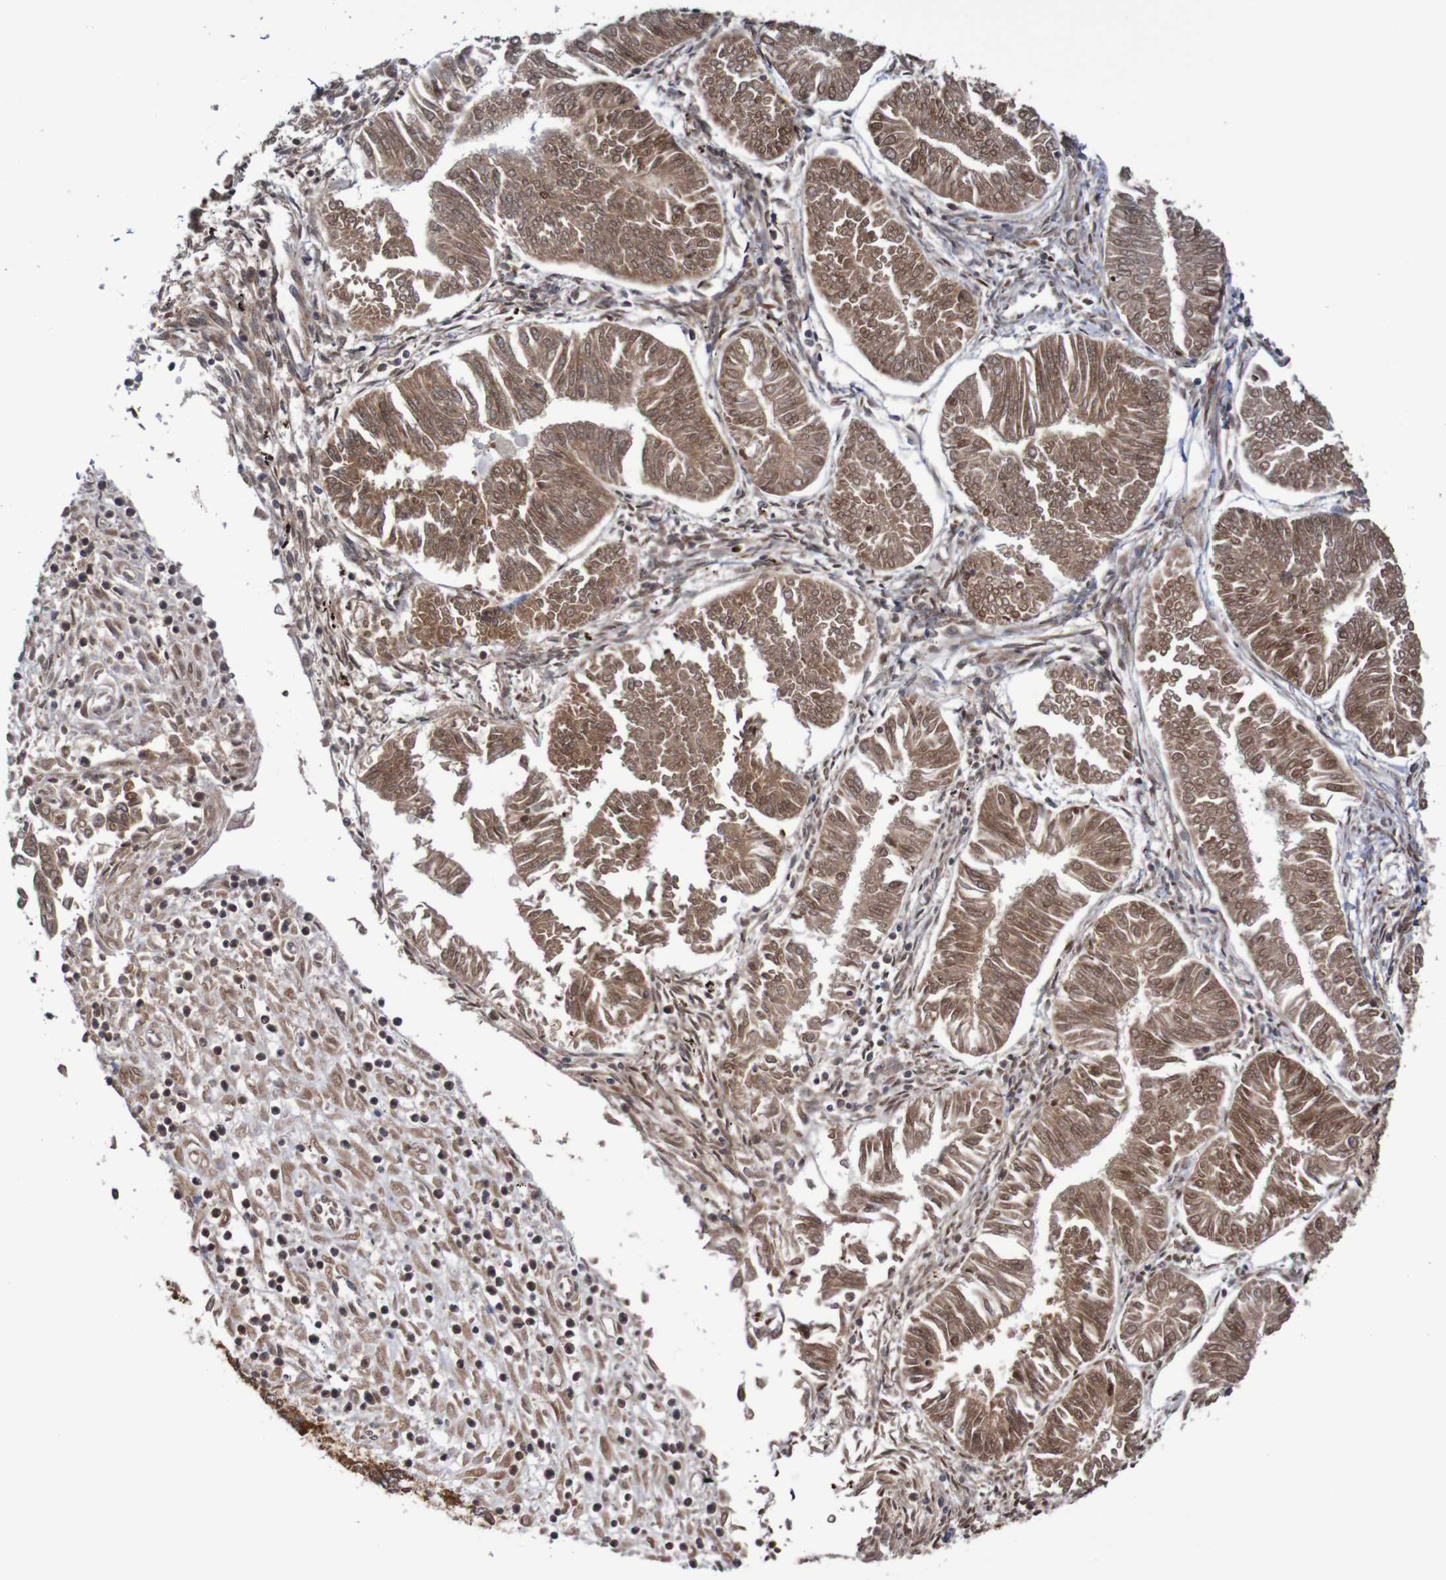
{"staining": {"intensity": "moderate", "quantity": ">75%", "location": "cytoplasmic/membranous,nuclear"}, "tissue": "endometrial cancer", "cell_type": "Tumor cells", "image_type": "cancer", "snomed": [{"axis": "morphology", "description": "Adenocarcinoma, NOS"}, {"axis": "topography", "description": "Endometrium"}], "caption": "A histopathology image showing moderate cytoplasmic/membranous and nuclear expression in approximately >75% of tumor cells in endometrial cancer (adenocarcinoma), as visualized by brown immunohistochemical staining.", "gene": "LRRC47", "patient": {"sex": "female", "age": 53}}